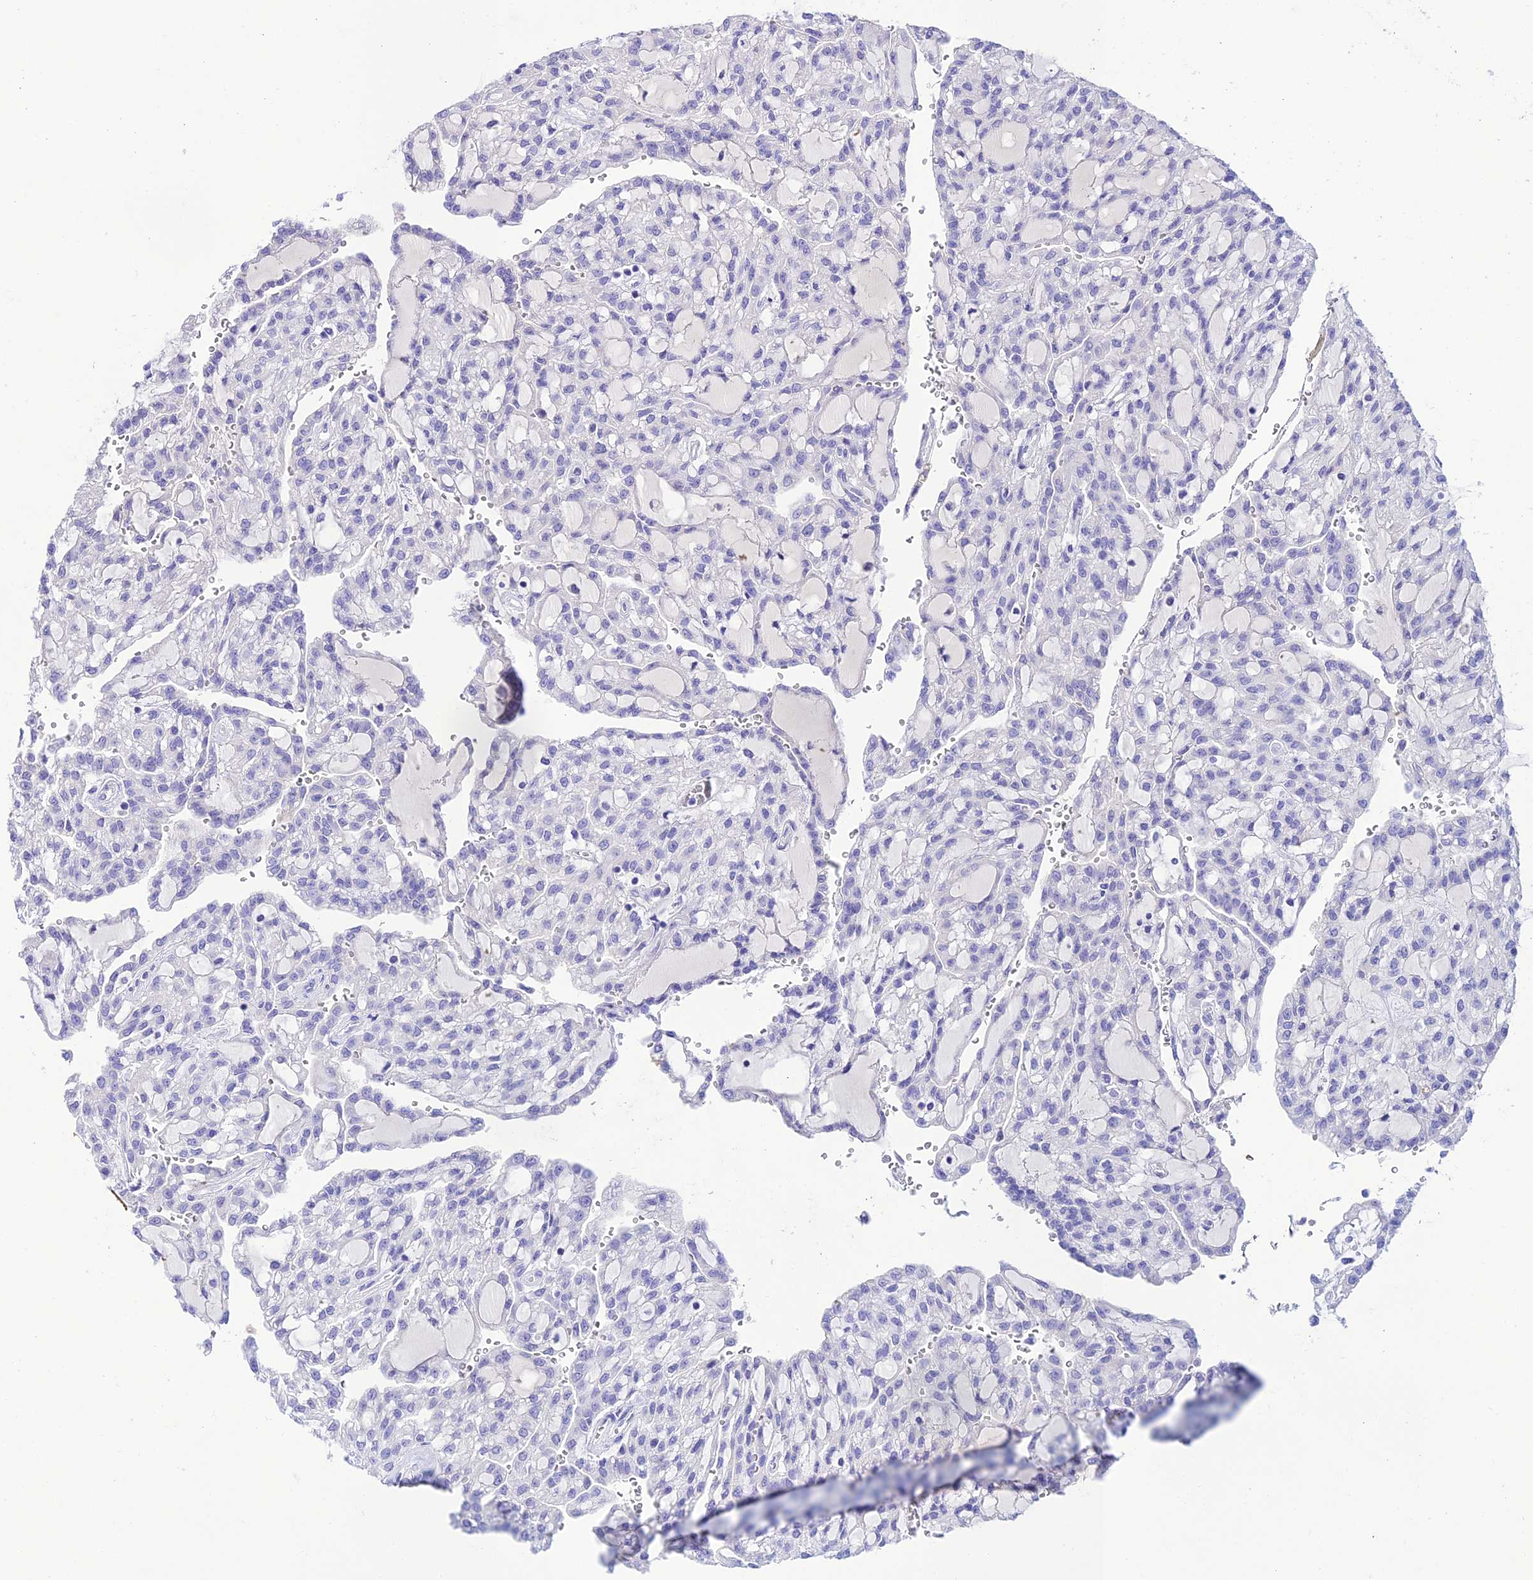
{"staining": {"intensity": "negative", "quantity": "none", "location": "none"}, "tissue": "renal cancer", "cell_type": "Tumor cells", "image_type": "cancer", "snomed": [{"axis": "morphology", "description": "Adenocarcinoma, NOS"}, {"axis": "topography", "description": "Kidney"}], "caption": "DAB immunohistochemical staining of human adenocarcinoma (renal) shows no significant expression in tumor cells.", "gene": "NLRP6", "patient": {"sex": "male", "age": 63}}